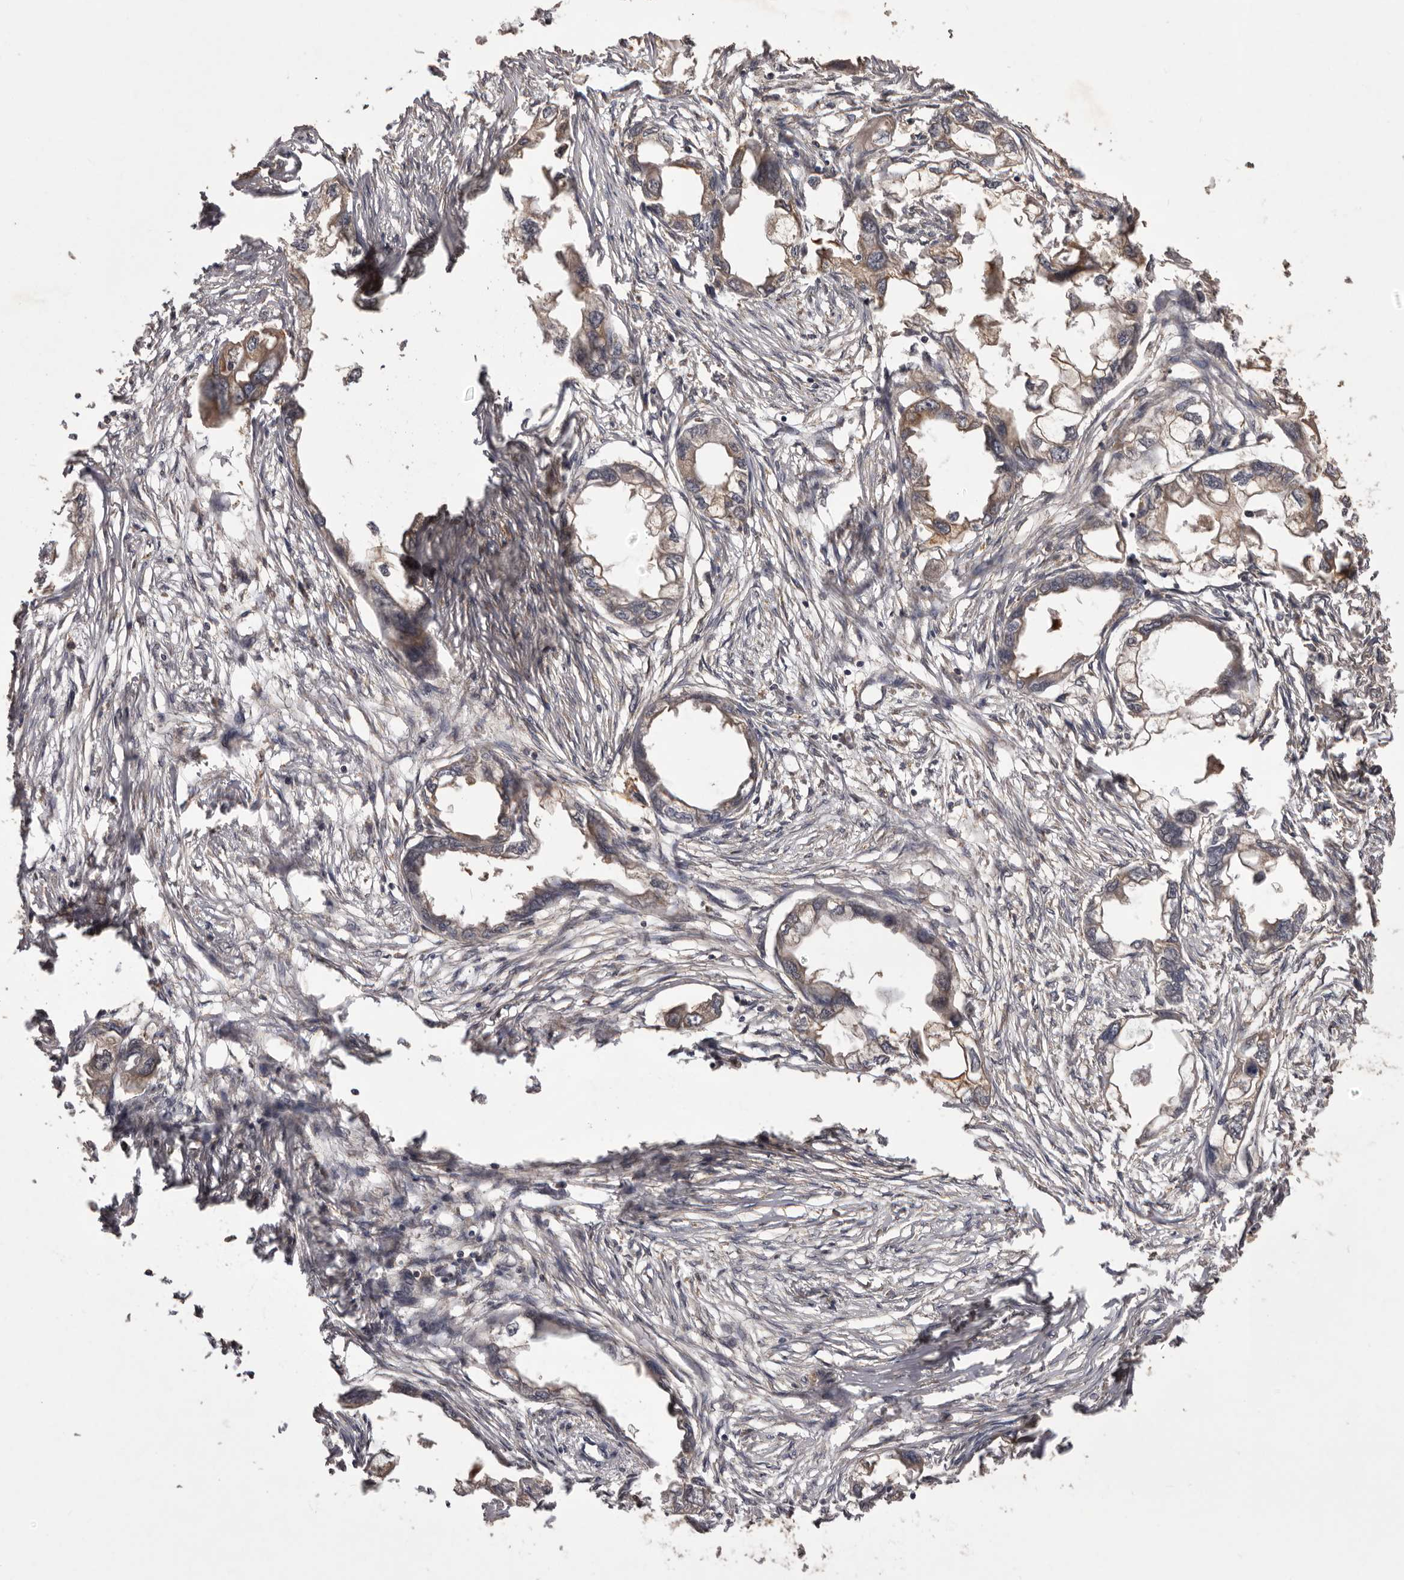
{"staining": {"intensity": "weak", "quantity": "25%-75%", "location": "cytoplasmic/membranous"}, "tissue": "endometrial cancer", "cell_type": "Tumor cells", "image_type": "cancer", "snomed": [{"axis": "morphology", "description": "Adenocarcinoma, NOS"}, {"axis": "morphology", "description": "Adenocarcinoma, metastatic, NOS"}, {"axis": "topography", "description": "Adipose tissue"}, {"axis": "topography", "description": "Endometrium"}], "caption": "Immunohistochemistry (IHC) photomicrograph of human endometrial cancer stained for a protein (brown), which shows low levels of weak cytoplasmic/membranous expression in about 25%-75% of tumor cells.", "gene": "SLC22A3", "patient": {"sex": "female", "age": 67}}